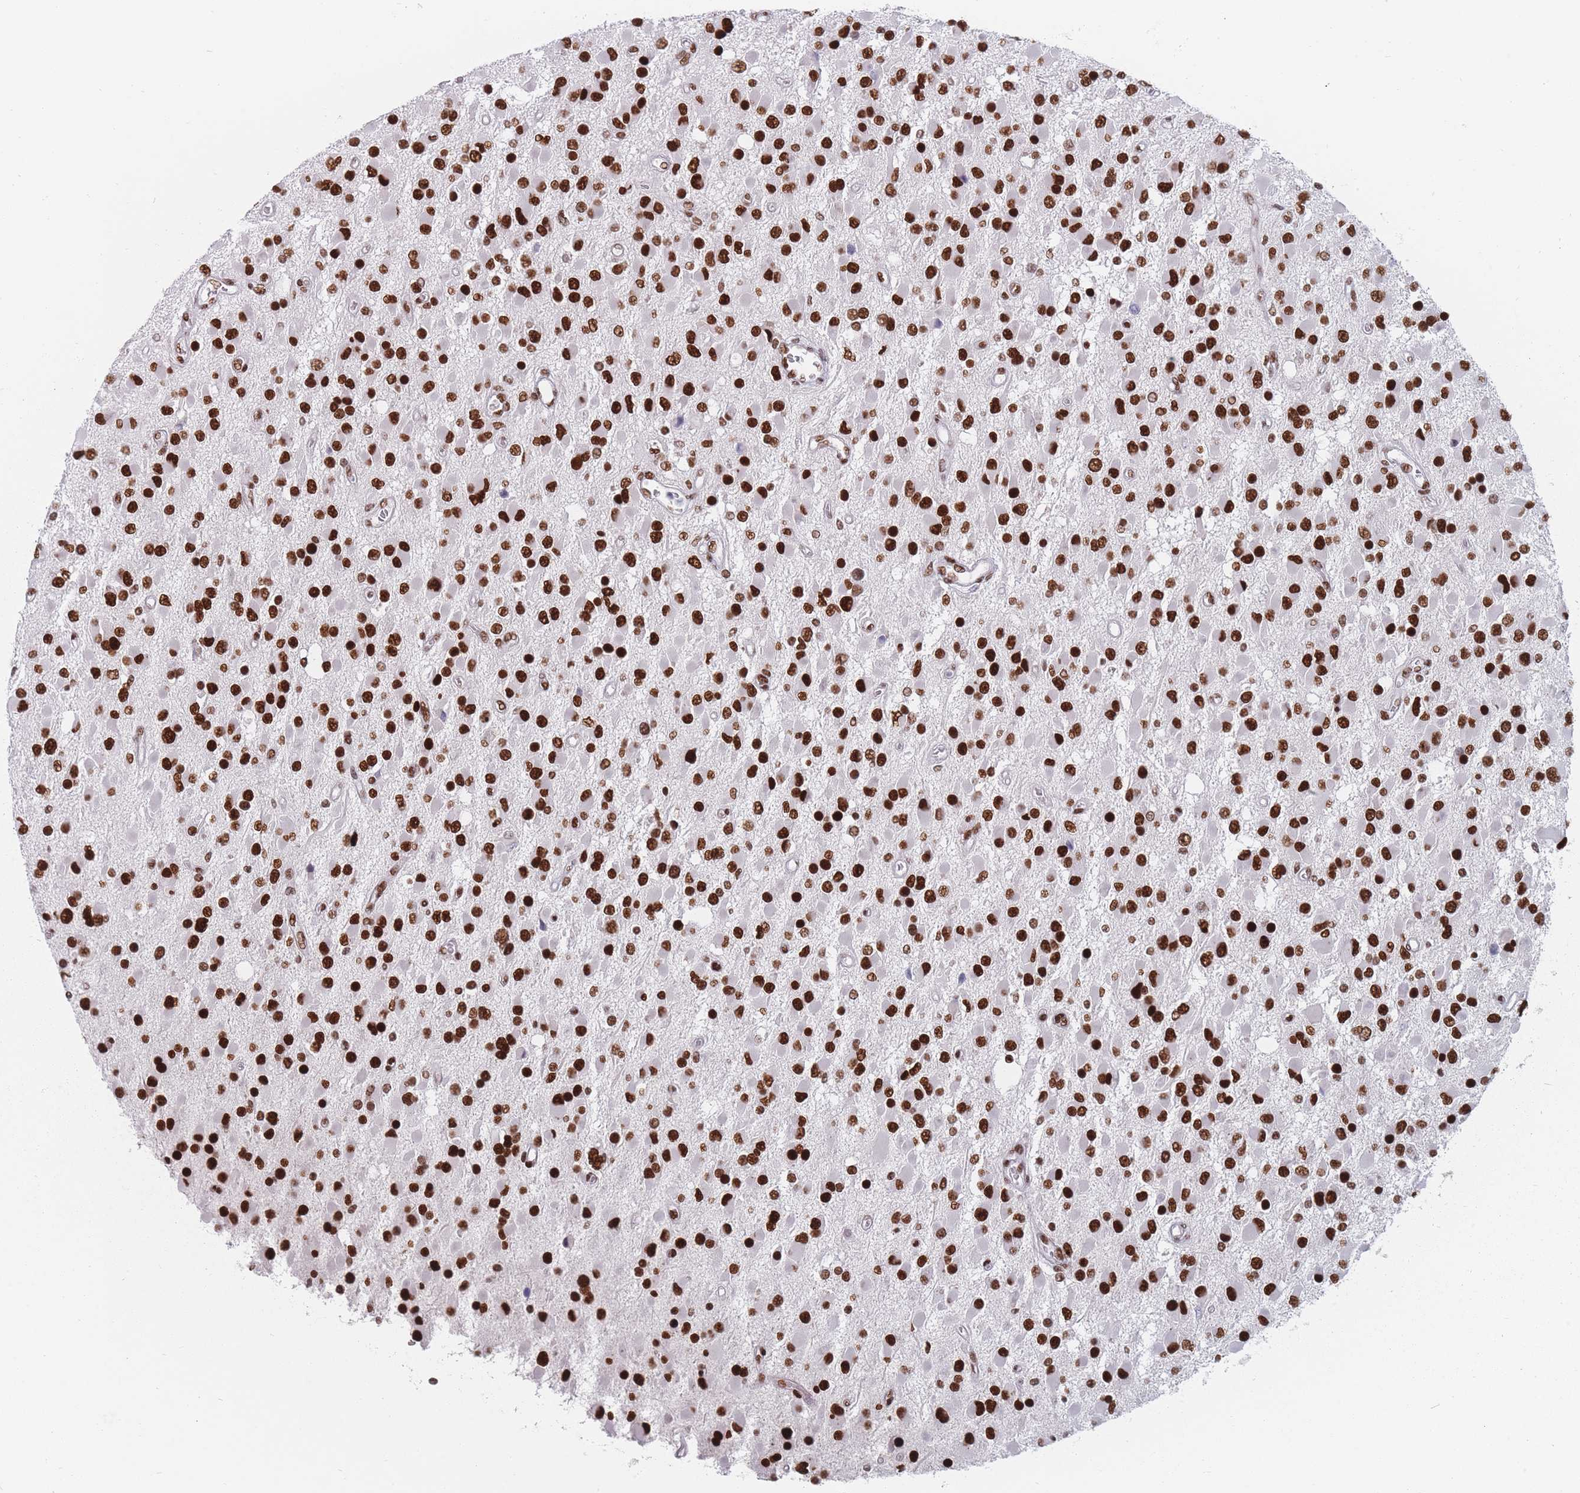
{"staining": {"intensity": "strong", "quantity": ">75%", "location": "nuclear"}, "tissue": "glioma", "cell_type": "Tumor cells", "image_type": "cancer", "snomed": [{"axis": "morphology", "description": "Glioma, malignant, High grade"}, {"axis": "topography", "description": "Brain"}], "caption": "Malignant glioma (high-grade) was stained to show a protein in brown. There is high levels of strong nuclear staining in approximately >75% of tumor cells.", "gene": "SAFB2", "patient": {"sex": "male", "age": 53}}